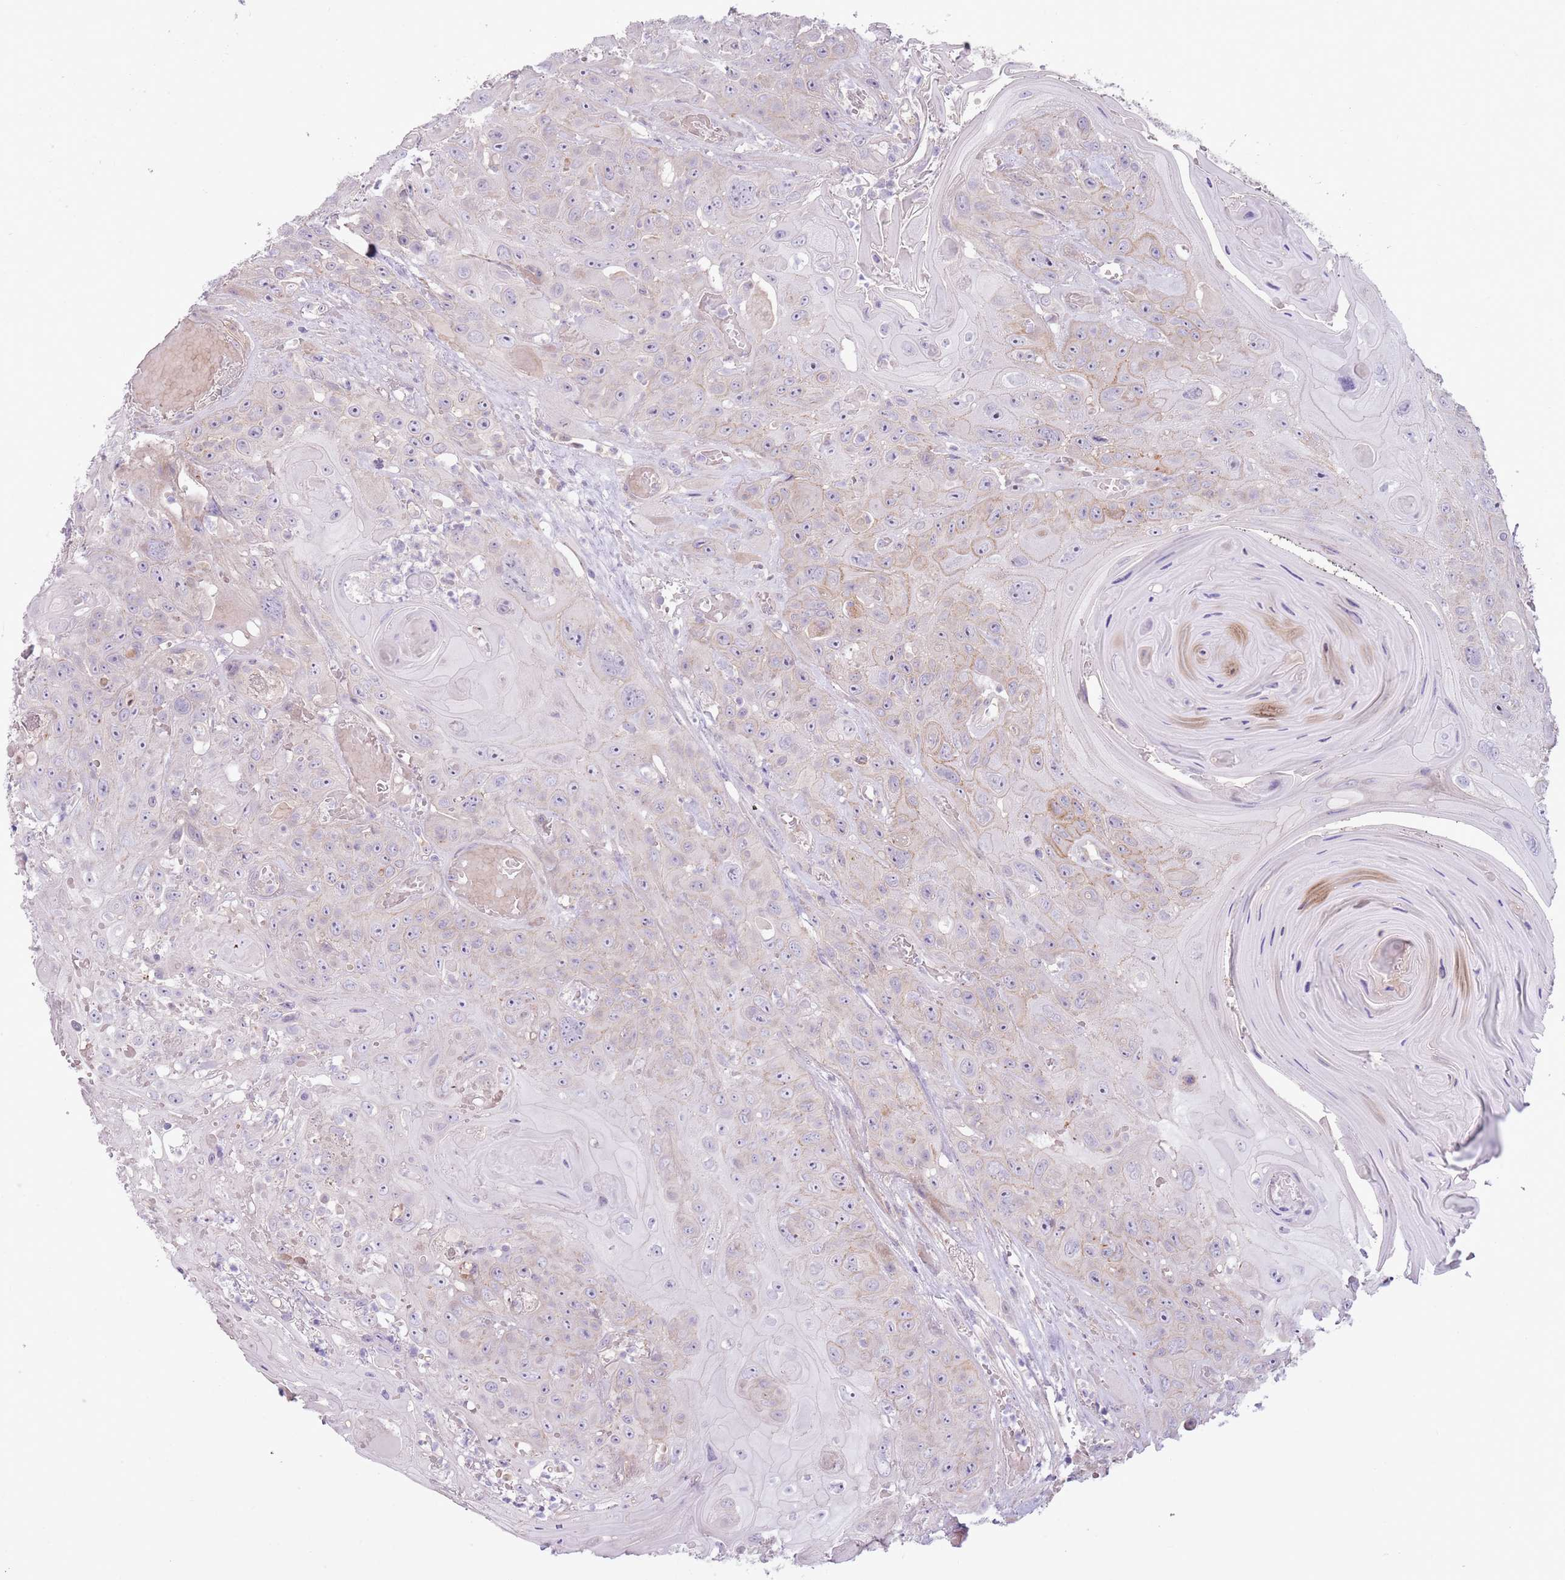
{"staining": {"intensity": "moderate", "quantity": "<25%", "location": "cytoplasmic/membranous"}, "tissue": "head and neck cancer", "cell_type": "Tumor cells", "image_type": "cancer", "snomed": [{"axis": "morphology", "description": "Squamous cell carcinoma, NOS"}, {"axis": "topography", "description": "Head-Neck"}], "caption": "Approximately <25% of tumor cells in head and neck cancer (squamous cell carcinoma) exhibit moderate cytoplasmic/membranous protein expression as visualized by brown immunohistochemical staining.", "gene": "MRO", "patient": {"sex": "female", "age": 59}}